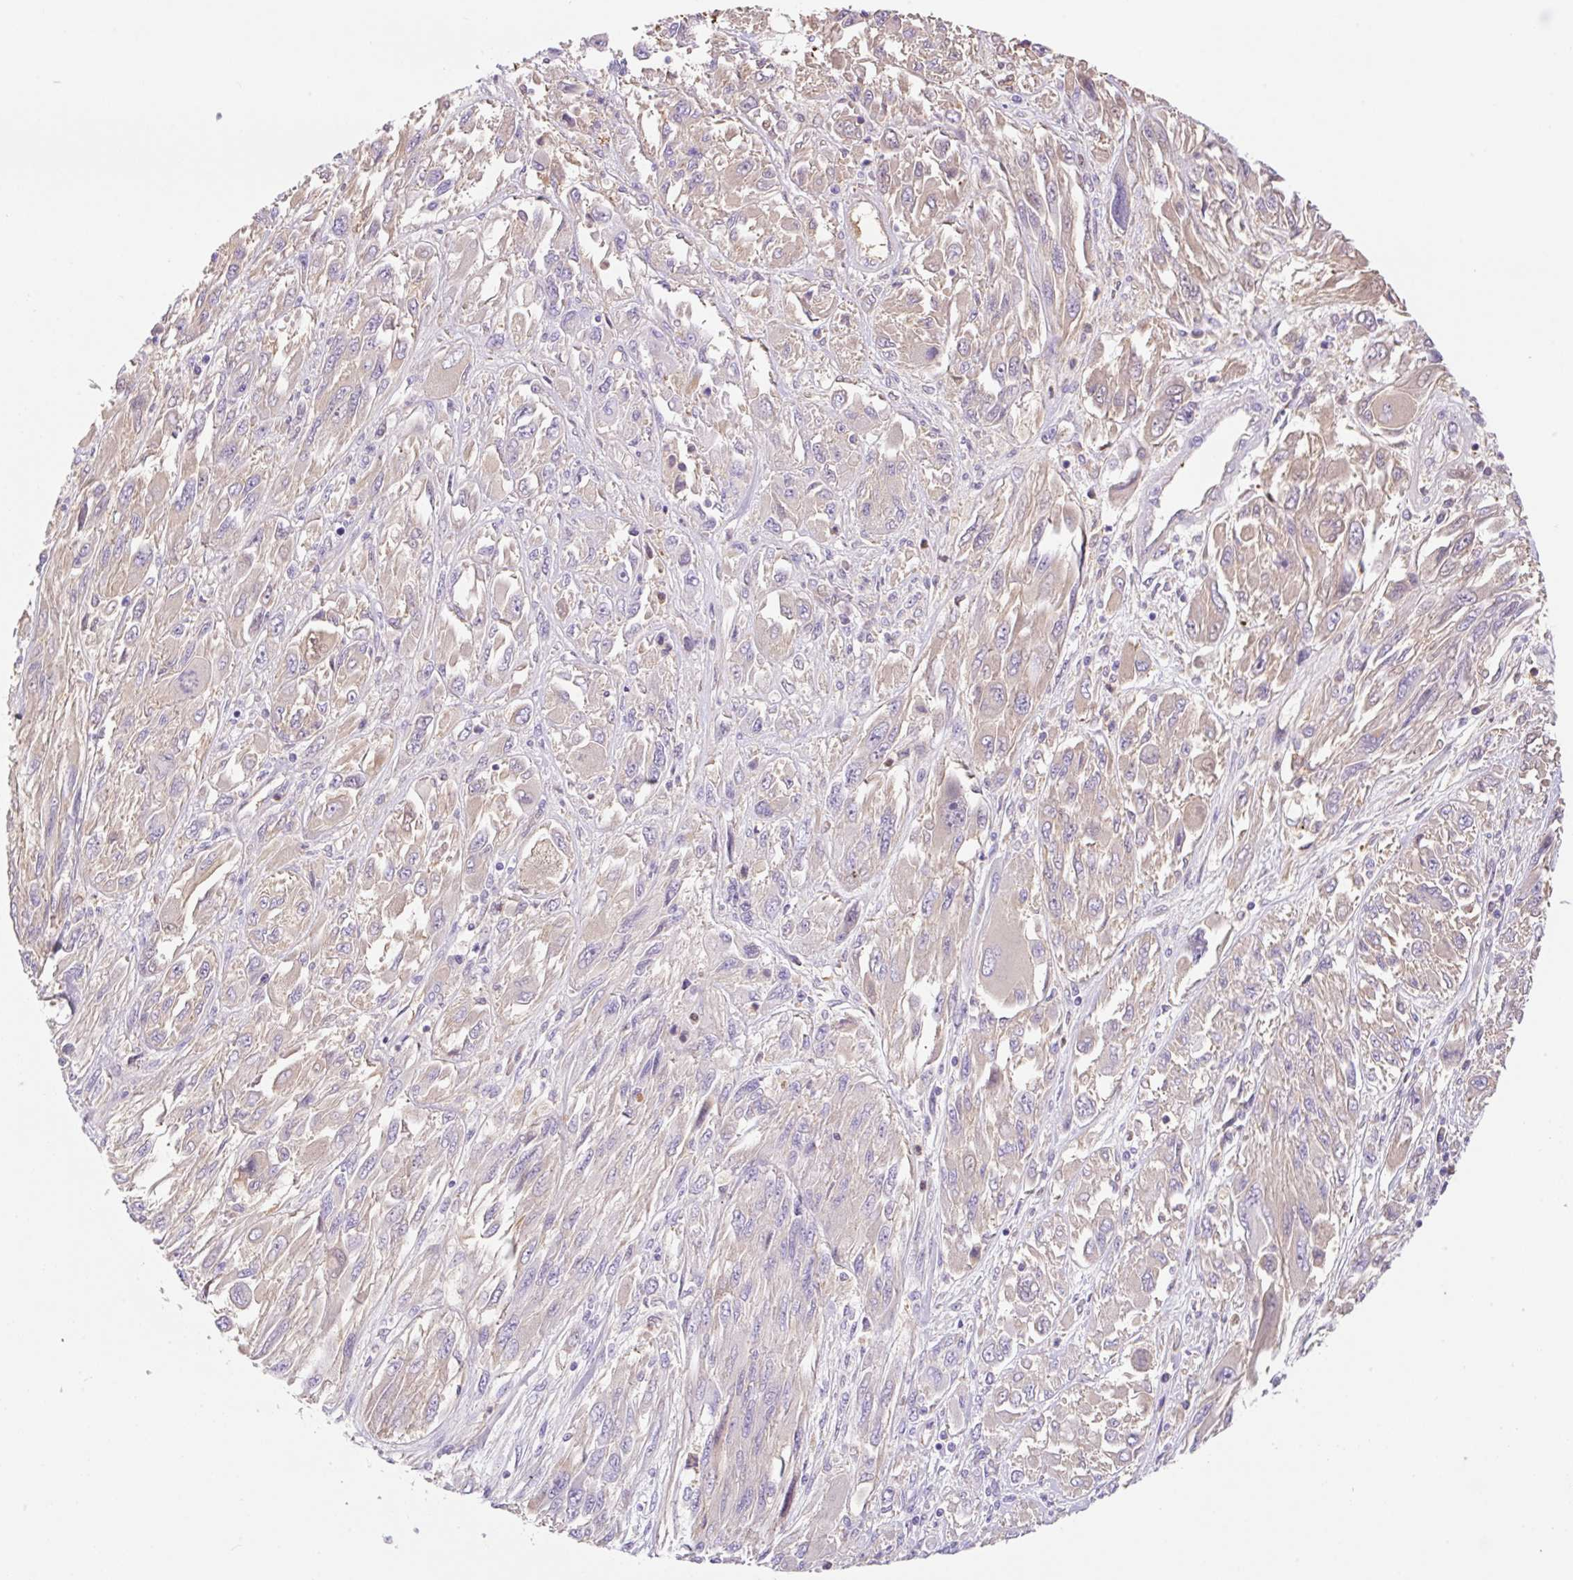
{"staining": {"intensity": "weak", "quantity": "<25%", "location": "cytoplasmic/membranous"}, "tissue": "melanoma", "cell_type": "Tumor cells", "image_type": "cancer", "snomed": [{"axis": "morphology", "description": "Malignant melanoma, NOS"}, {"axis": "topography", "description": "Skin"}], "caption": "Tumor cells are negative for brown protein staining in malignant melanoma.", "gene": "TDRD15", "patient": {"sex": "female", "age": 91}}